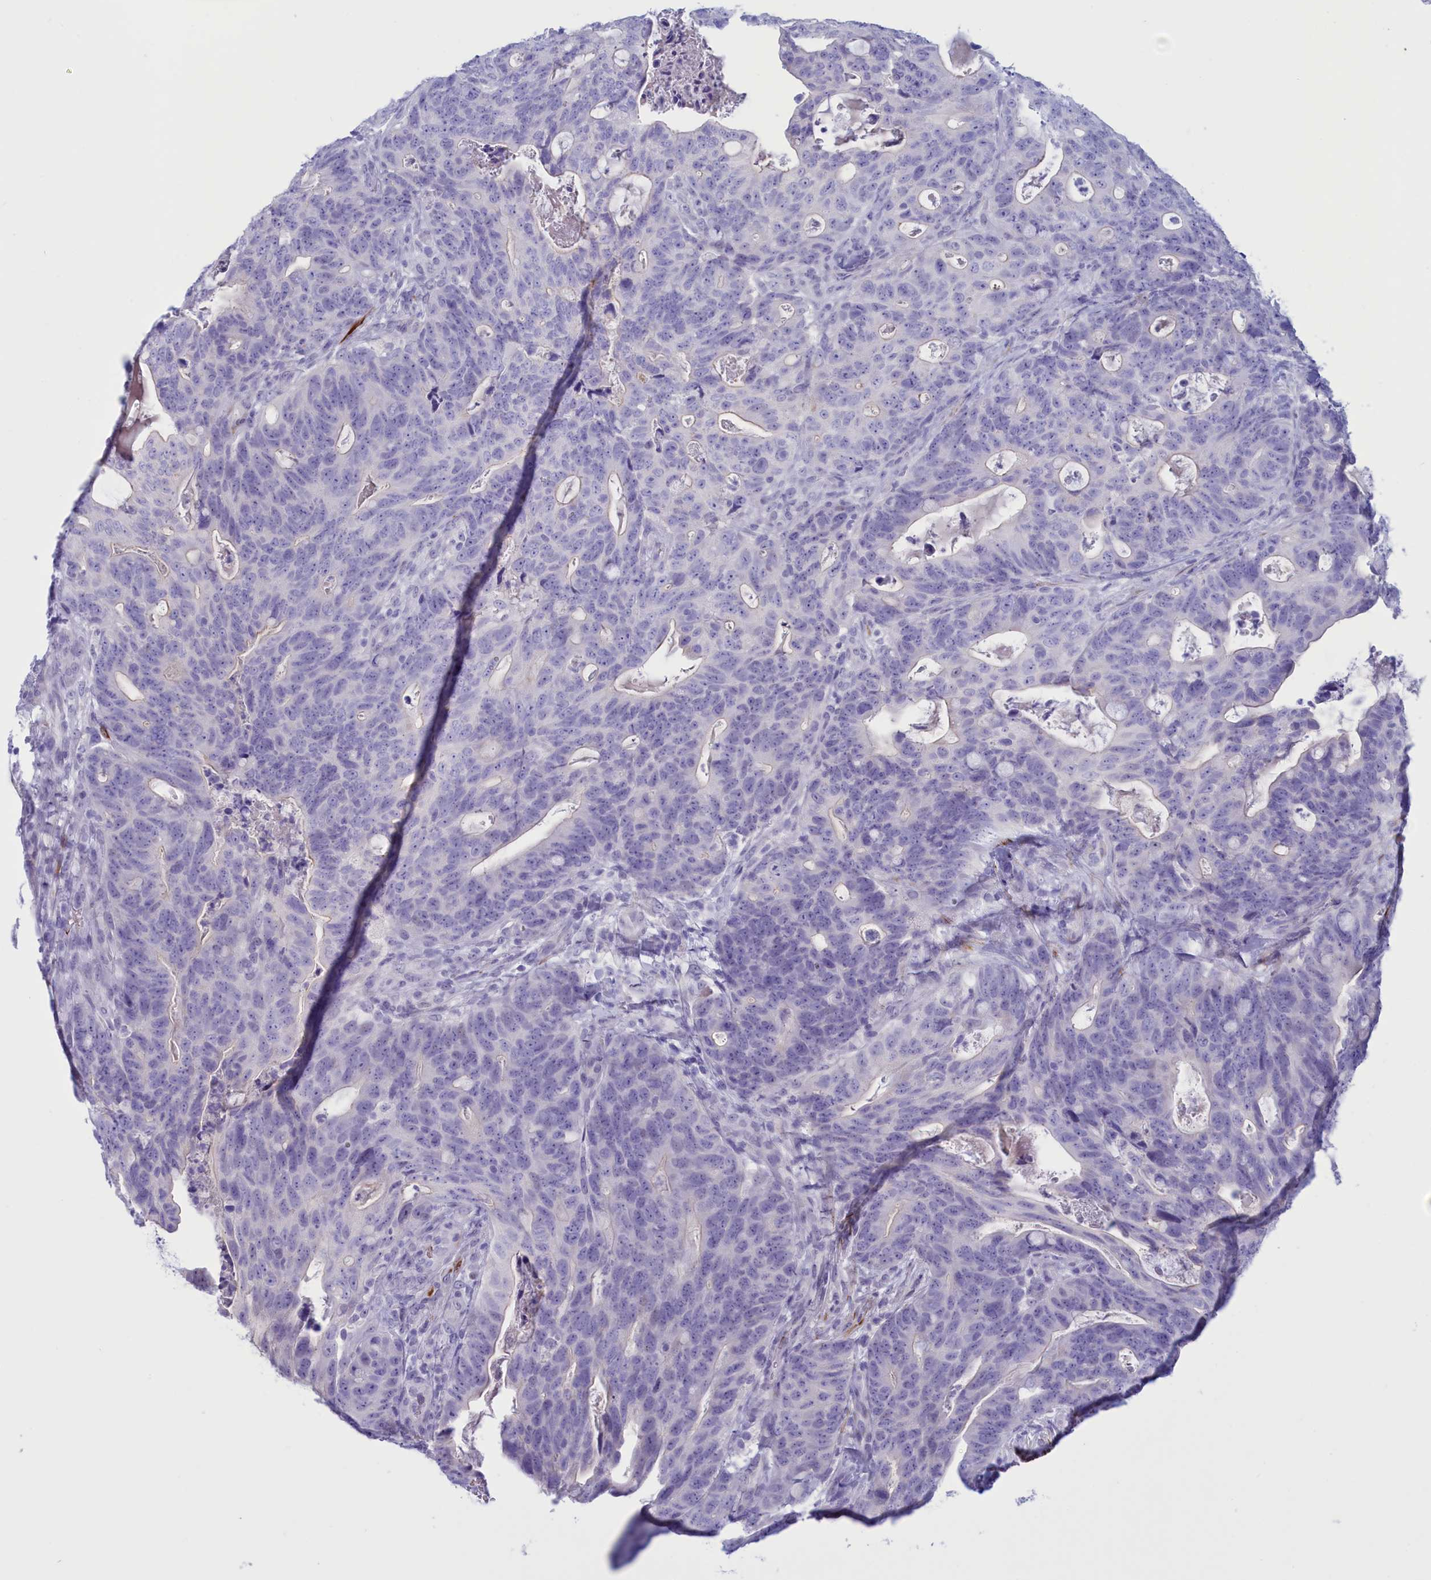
{"staining": {"intensity": "negative", "quantity": "none", "location": "none"}, "tissue": "colorectal cancer", "cell_type": "Tumor cells", "image_type": "cancer", "snomed": [{"axis": "morphology", "description": "Adenocarcinoma, NOS"}, {"axis": "topography", "description": "Colon"}], "caption": "Tumor cells show no significant protein expression in colorectal cancer. (Brightfield microscopy of DAB immunohistochemistry (IHC) at high magnification).", "gene": "GAPDHS", "patient": {"sex": "female", "age": 82}}